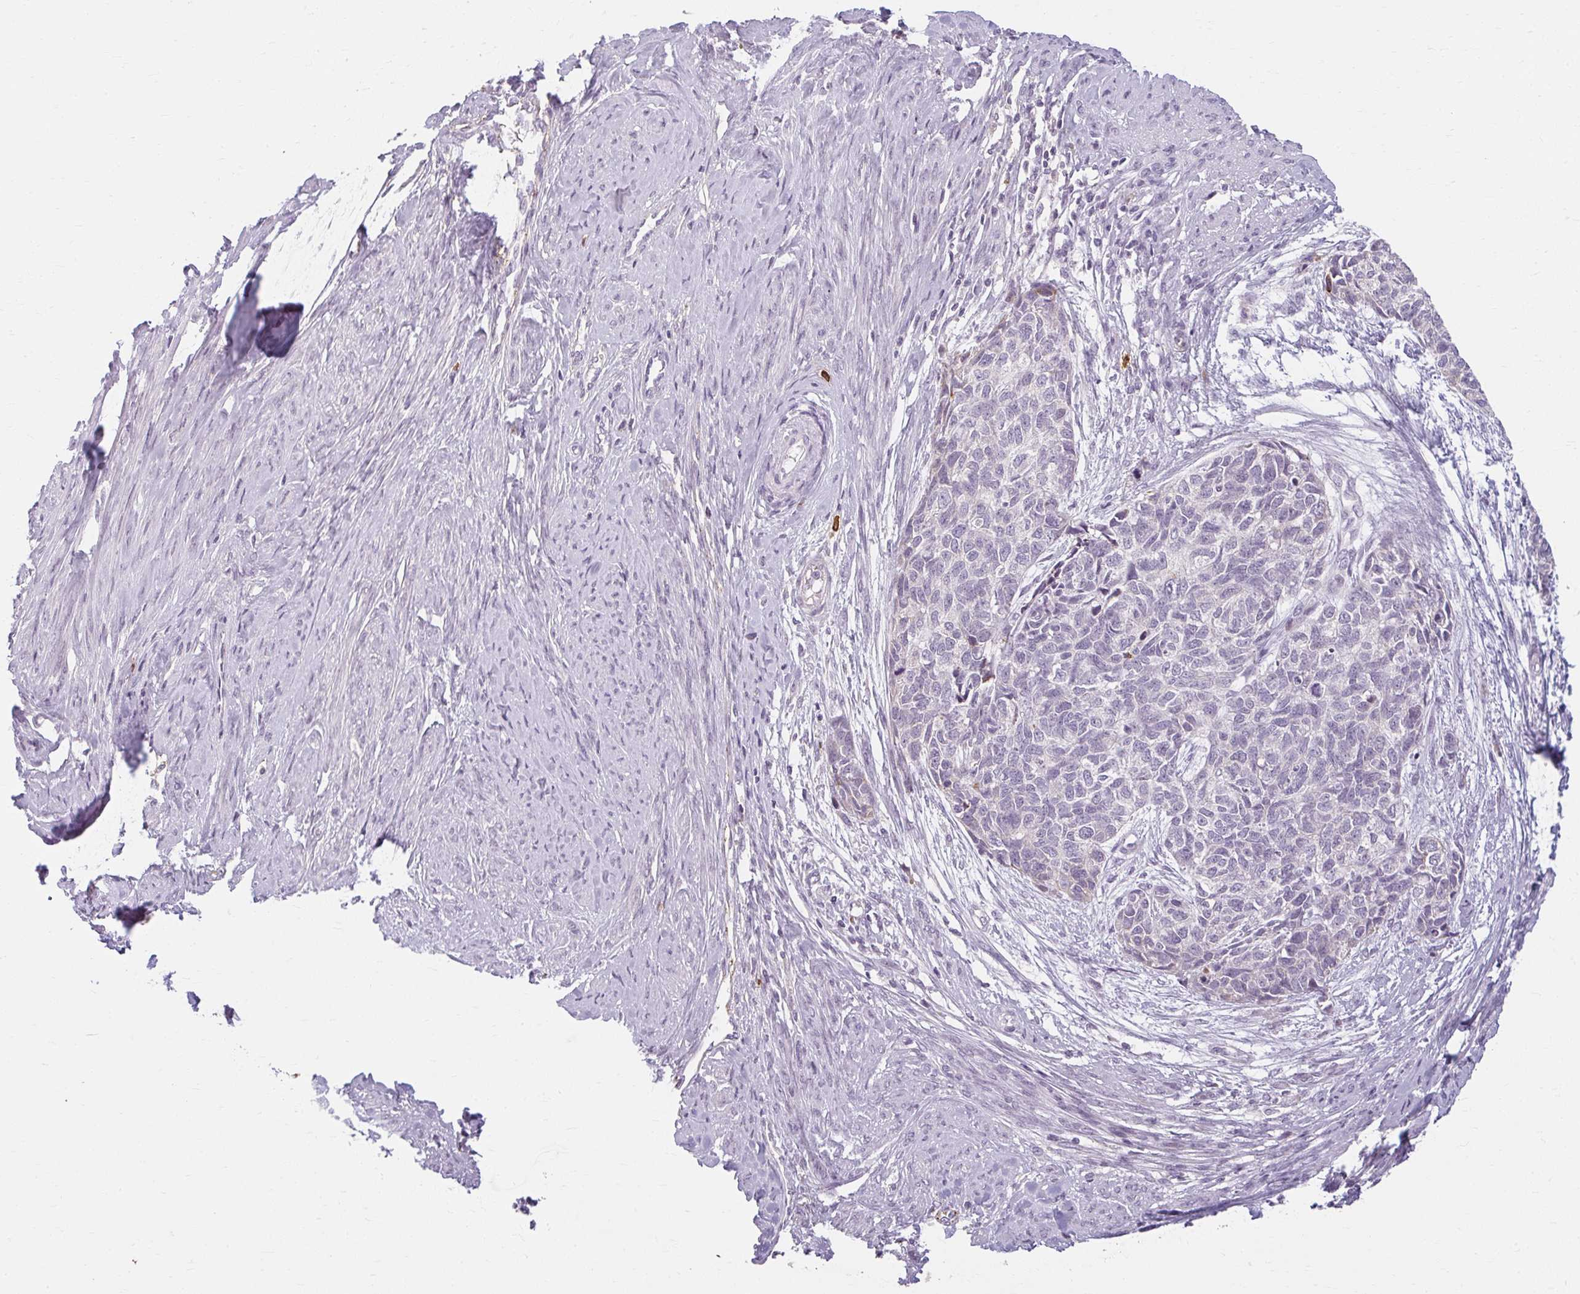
{"staining": {"intensity": "negative", "quantity": "none", "location": "none"}, "tissue": "cervical cancer", "cell_type": "Tumor cells", "image_type": "cancer", "snomed": [{"axis": "morphology", "description": "Squamous cell carcinoma, NOS"}, {"axis": "topography", "description": "Cervix"}], "caption": "This is a image of IHC staining of cervical cancer, which shows no positivity in tumor cells.", "gene": "ZFYVE26", "patient": {"sex": "female", "age": 63}}